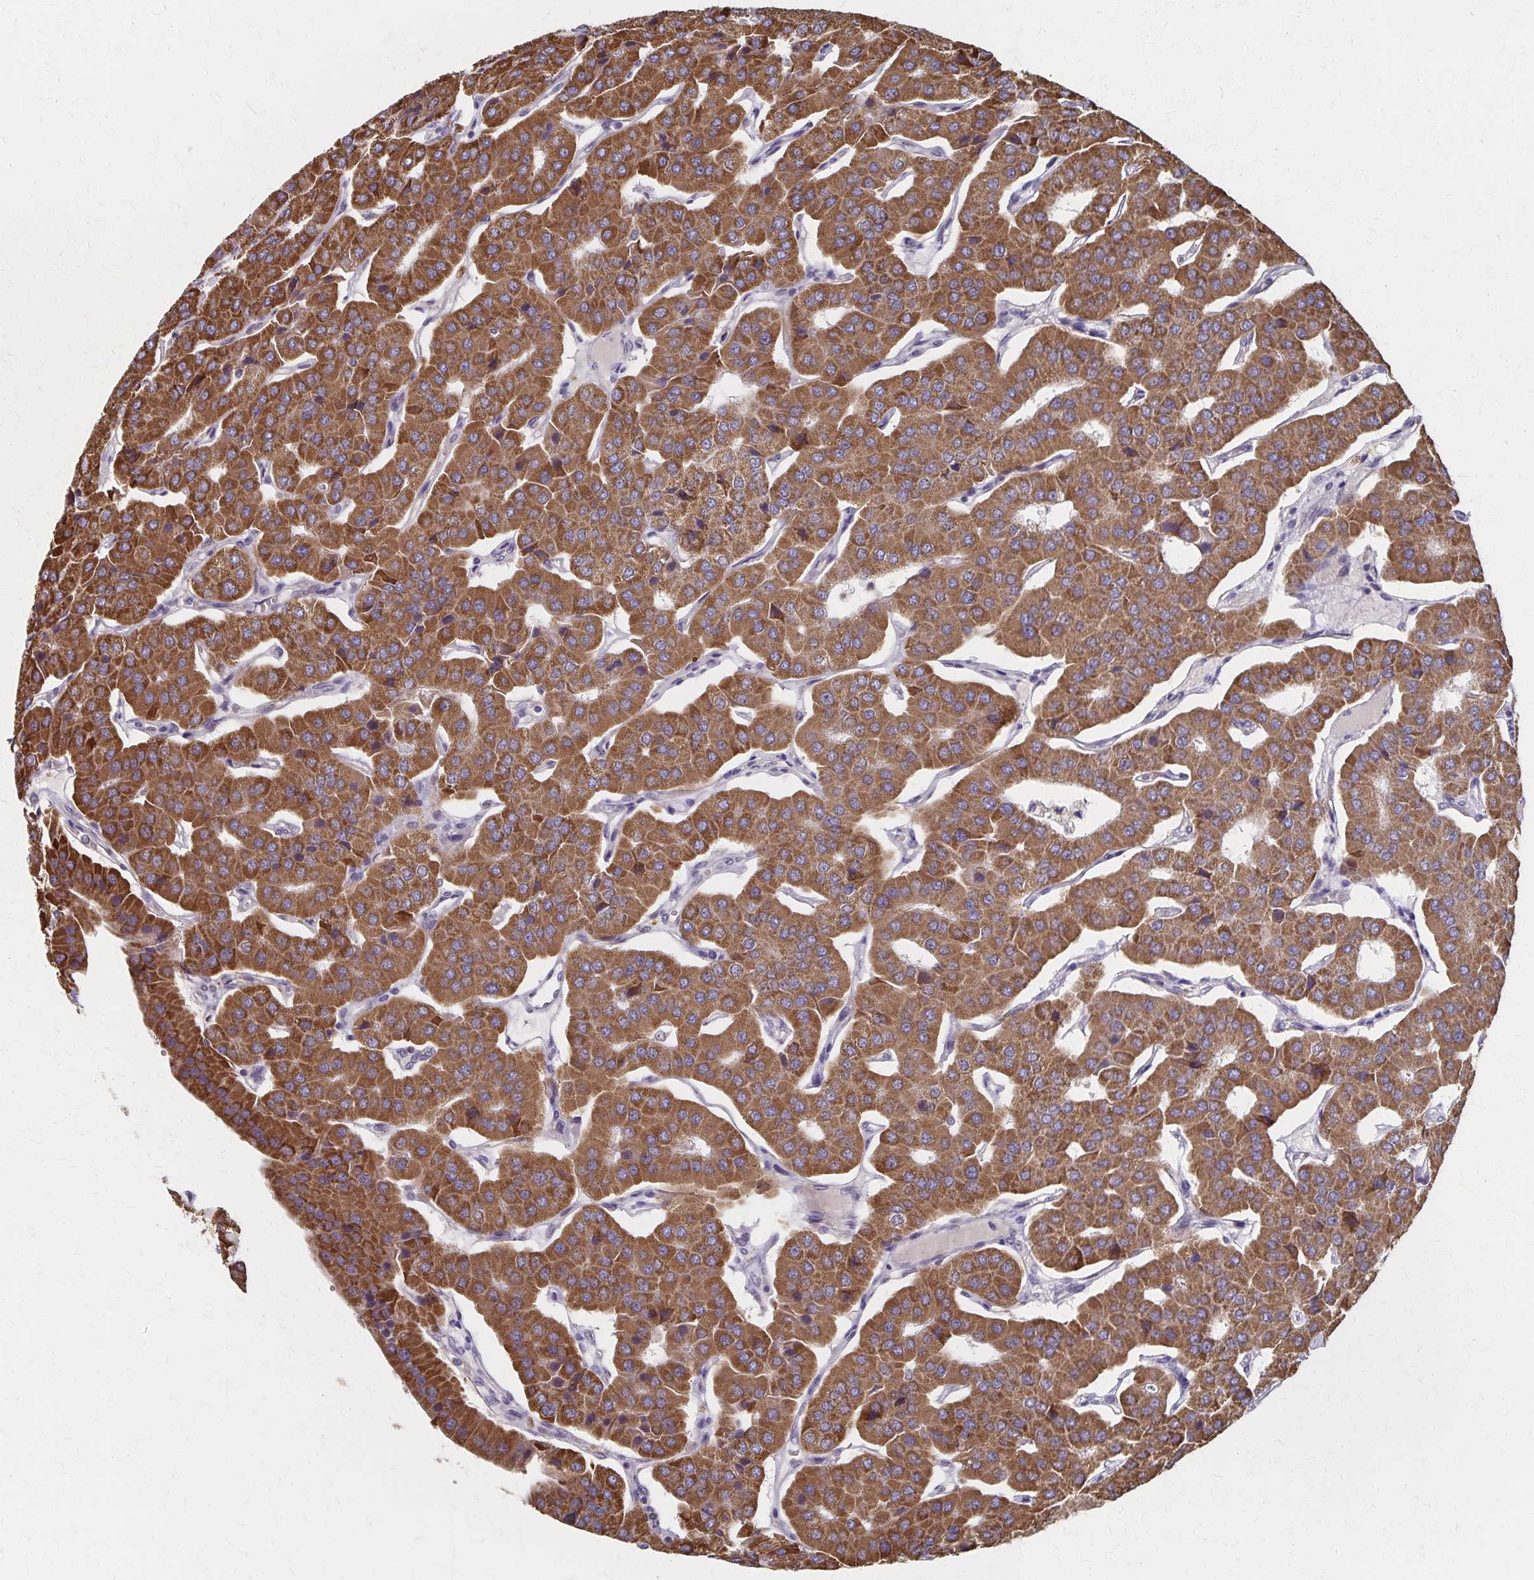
{"staining": {"intensity": "strong", "quantity": ">75%", "location": "cytoplasmic/membranous"}, "tissue": "parathyroid gland", "cell_type": "Glandular cells", "image_type": "normal", "snomed": [{"axis": "morphology", "description": "Normal tissue, NOS"}, {"axis": "morphology", "description": "Adenoma, NOS"}, {"axis": "topography", "description": "Parathyroid gland"}], "caption": "Glandular cells display strong cytoplasmic/membranous positivity in about >75% of cells in normal parathyroid gland. (IHC, brightfield microscopy, high magnification).", "gene": "DYRK4", "patient": {"sex": "female", "age": 86}}